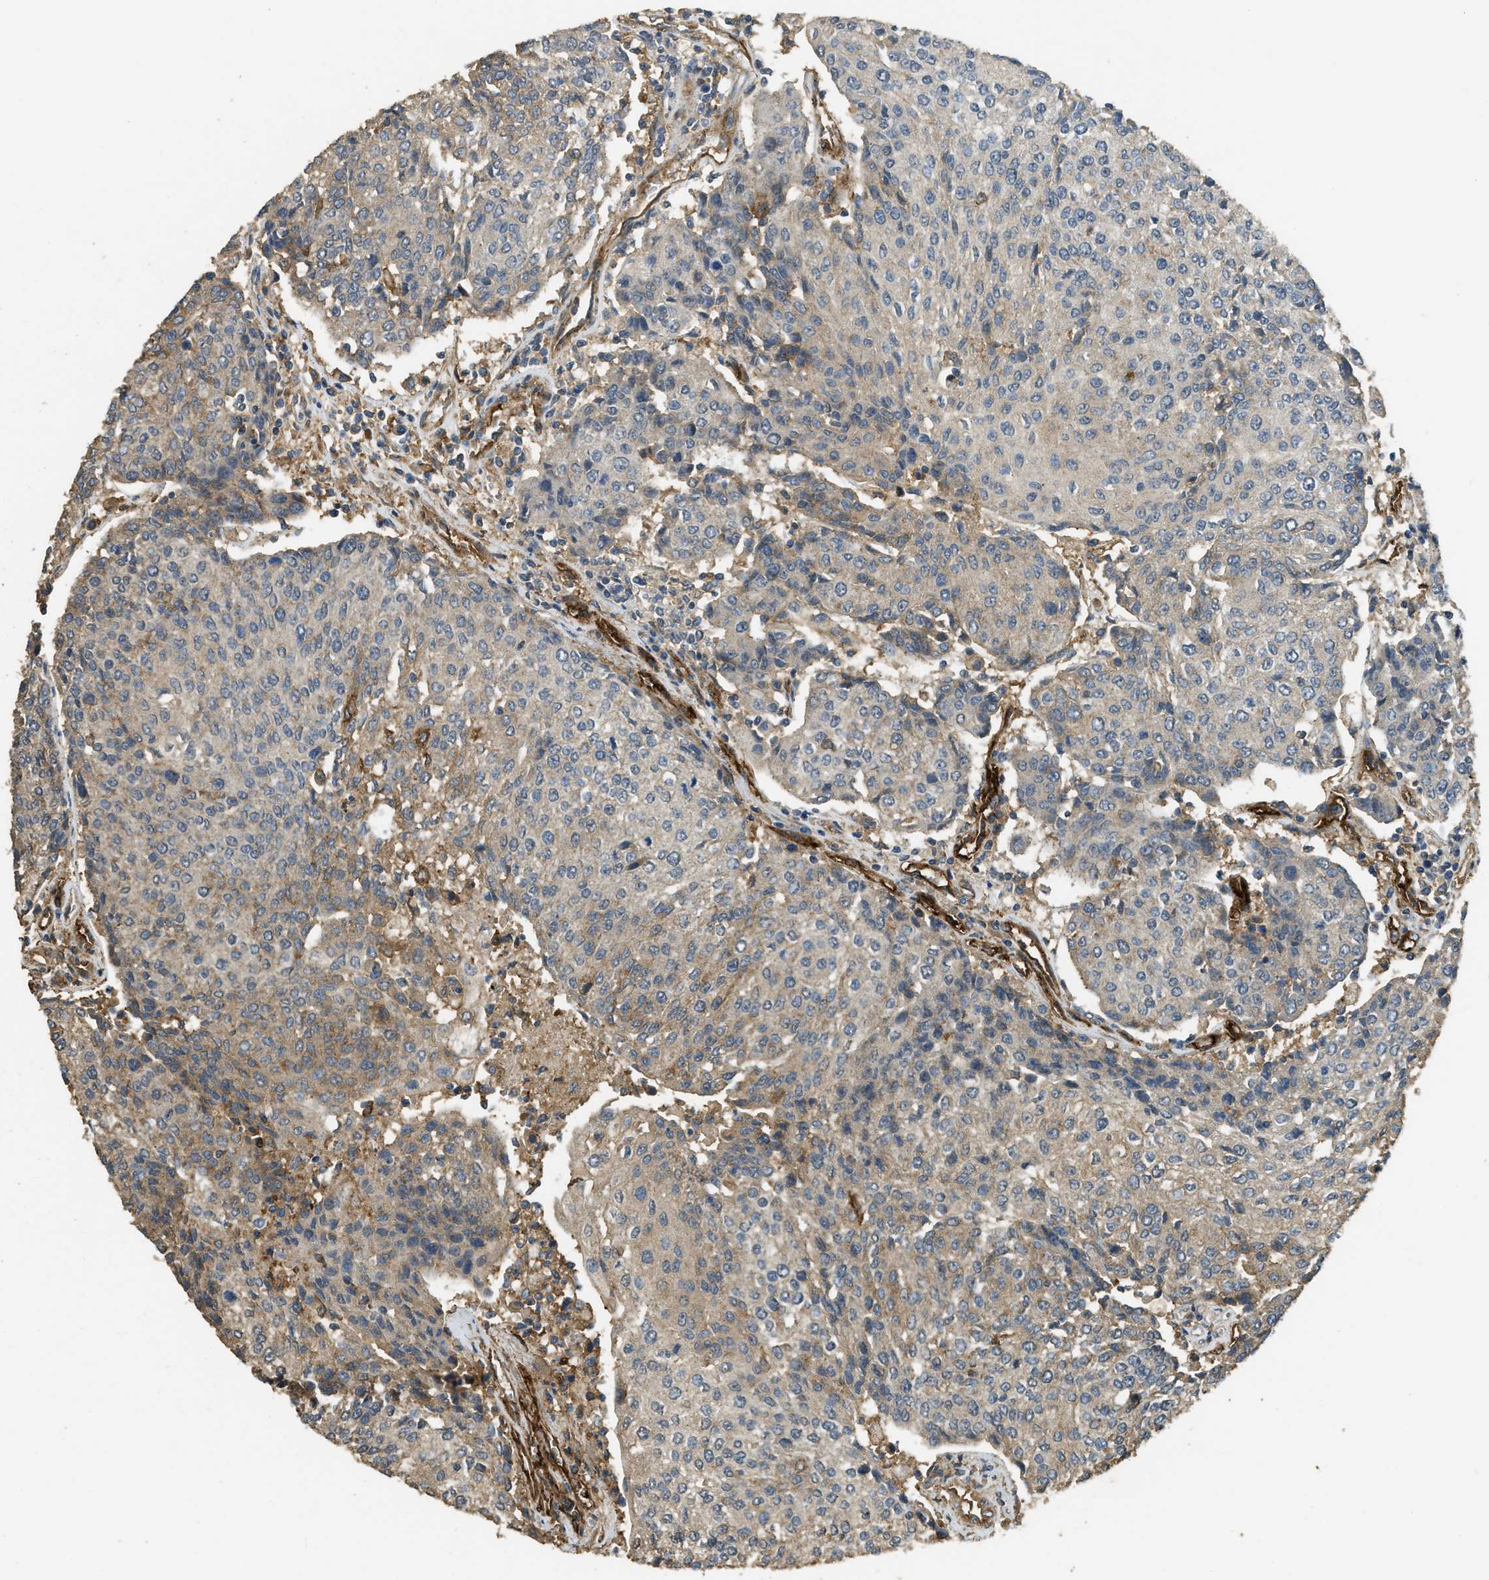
{"staining": {"intensity": "moderate", "quantity": "<25%", "location": "cytoplasmic/membranous"}, "tissue": "urothelial cancer", "cell_type": "Tumor cells", "image_type": "cancer", "snomed": [{"axis": "morphology", "description": "Urothelial carcinoma, High grade"}, {"axis": "topography", "description": "Urinary bladder"}], "caption": "Protein staining by IHC demonstrates moderate cytoplasmic/membranous expression in approximately <25% of tumor cells in urothelial carcinoma (high-grade).", "gene": "CD276", "patient": {"sex": "female", "age": 85}}